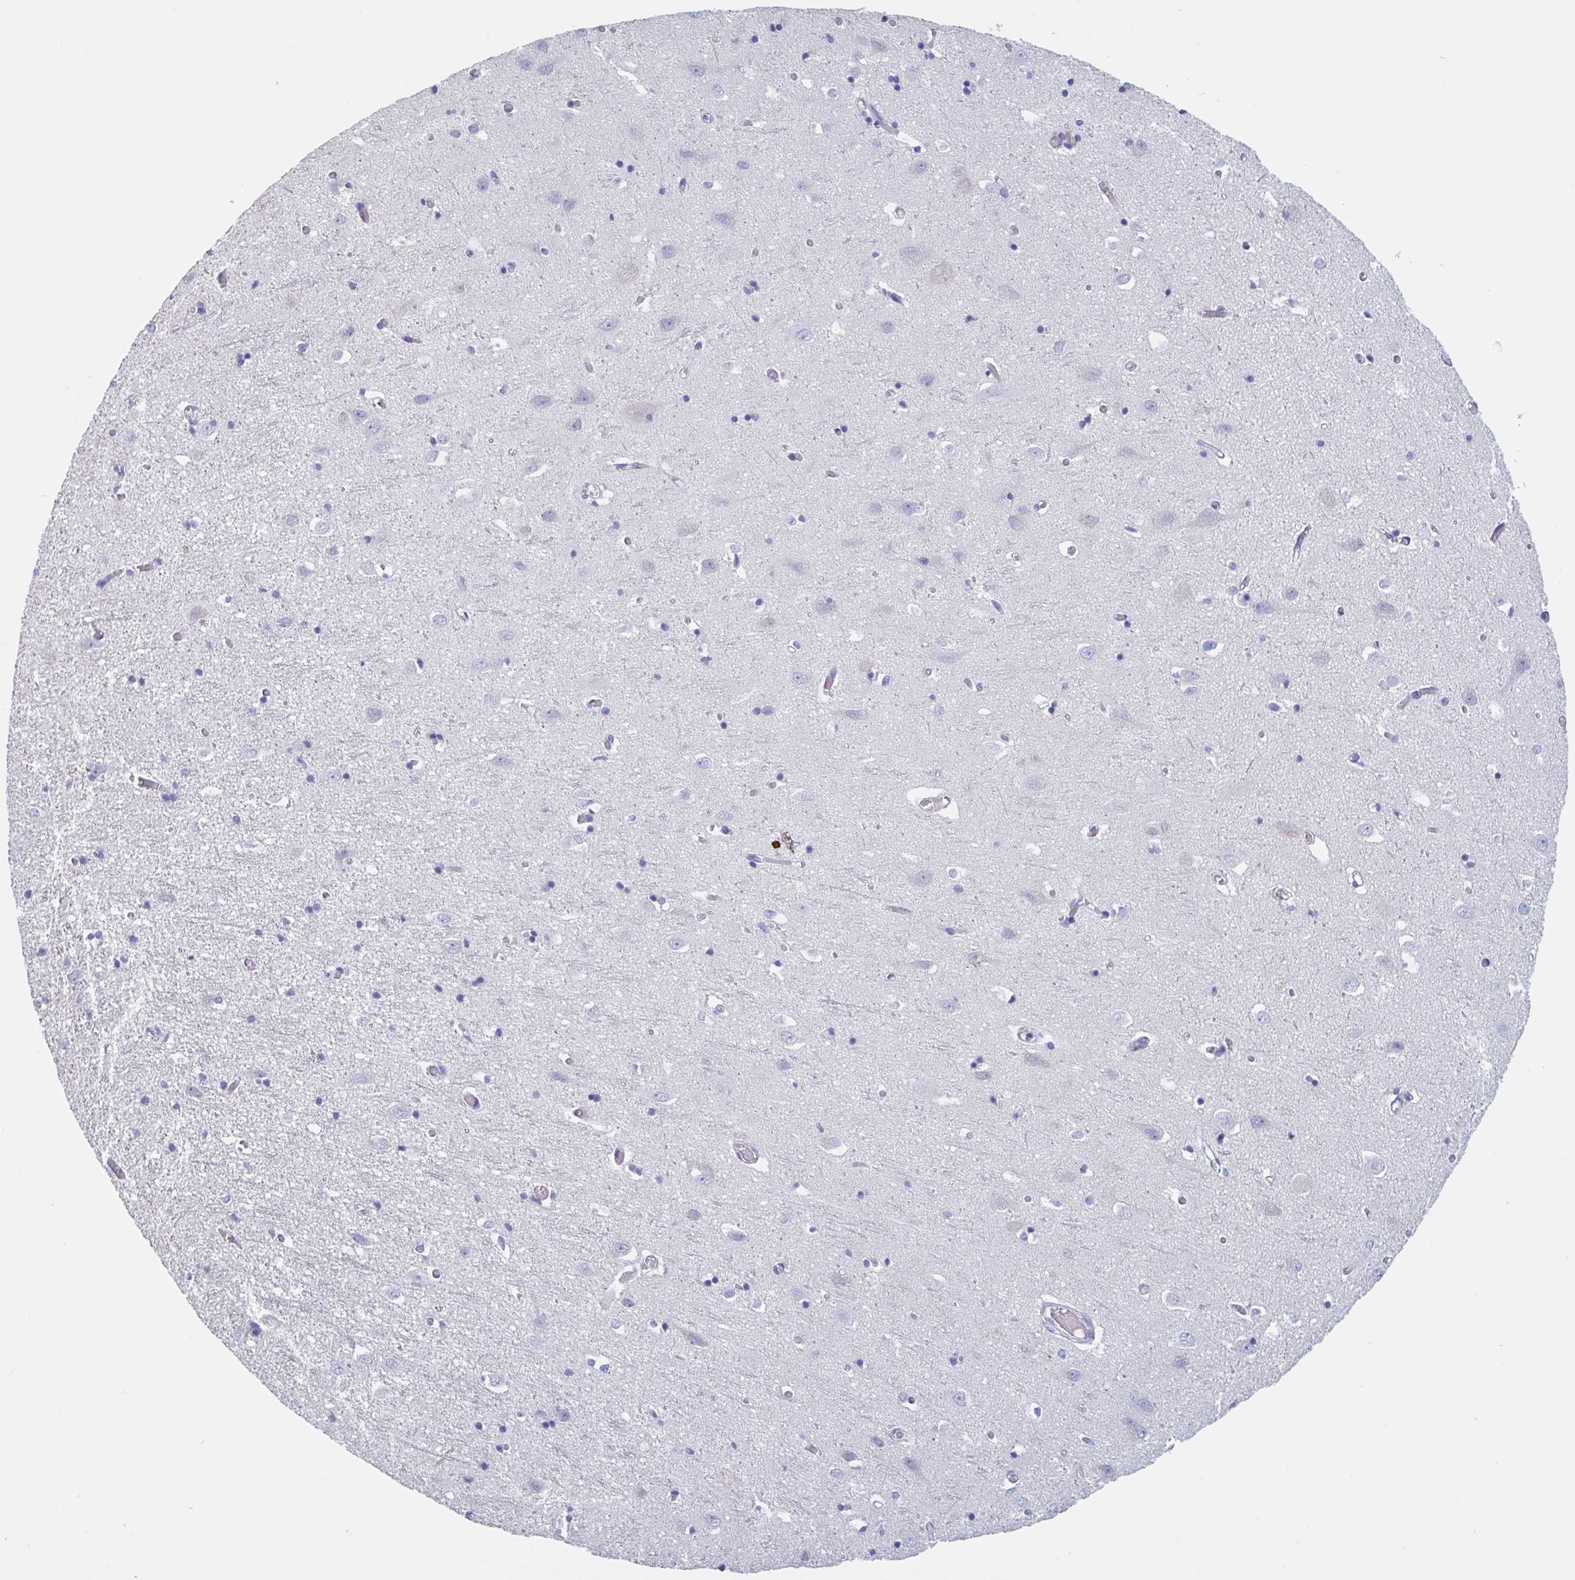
{"staining": {"intensity": "negative", "quantity": "none", "location": "none"}, "tissue": "cerebral cortex", "cell_type": "Endothelial cells", "image_type": "normal", "snomed": [{"axis": "morphology", "description": "Normal tissue, NOS"}, {"axis": "topography", "description": "Cerebral cortex"}], "caption": "Endothelial cells show no significant staining in normal cerebral cortex.", "gene": "DPEP3", "patient": {"sex": "male", "age": 70}}